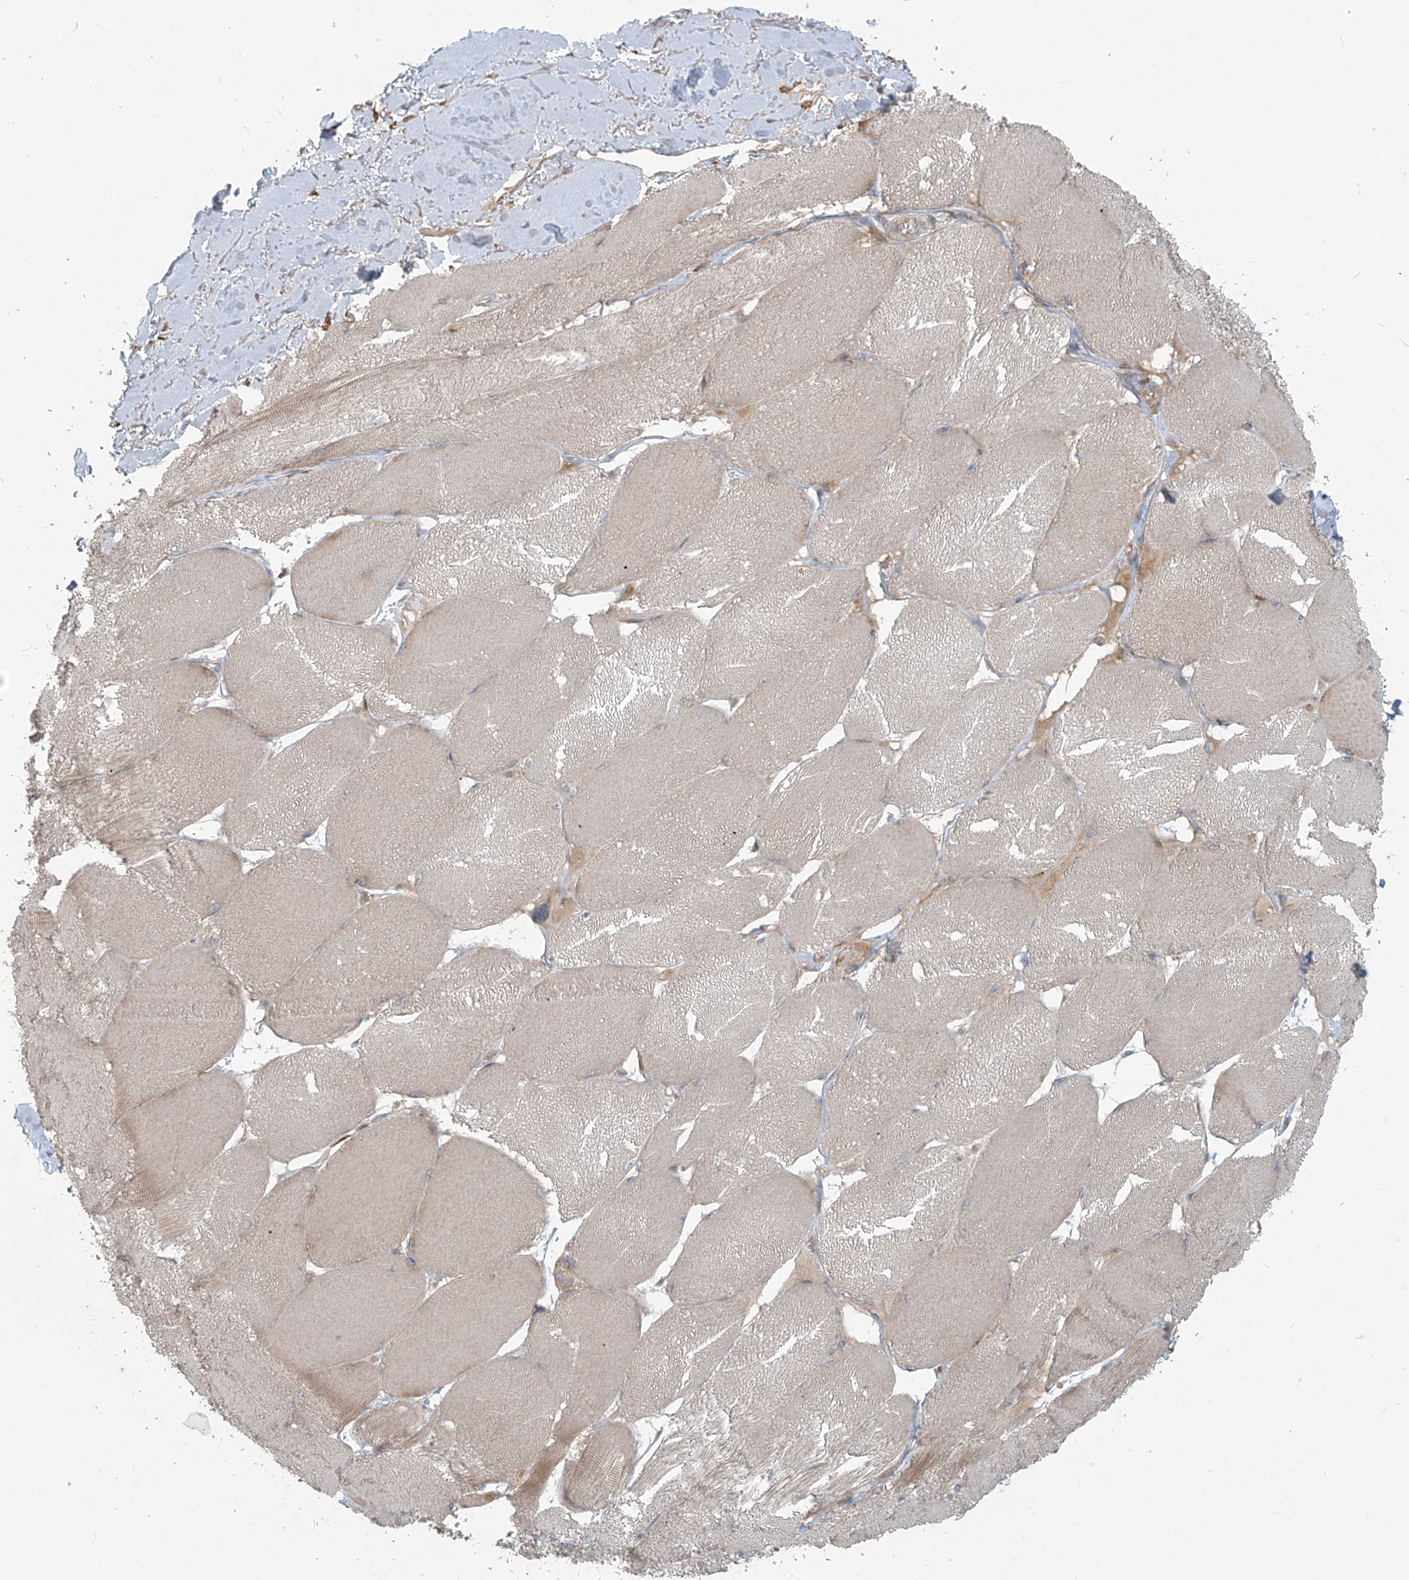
{"staining": {"intensity": "moderate", "quantity": "25%-75%", "location": "cytoplasmic/membranous"}, "tissue": "skeletal muscle", "cell_type": "Myocytes", "image_type": "normal", "snomed": [{"axis": "morphology", "description": "Normal tissue, NOS"}, {"axis": "topography", "description": "Skin"}, {"axis": "topography", "description": "Skeletal muscle"}], "caption": "DAB immunohistochemical staining of benign human skeletal muscle reveals moderate cytoplasmic/membranous protein staining in about 25%-75% of myocytes. The staining was performed using DAB to visualize the protein expression in brown, while the nuclei were stained in blue with hematoxylin (Magnification: 20x).", "gene": "KATNIP", "patient": {"sex": "male", "age": 83}}